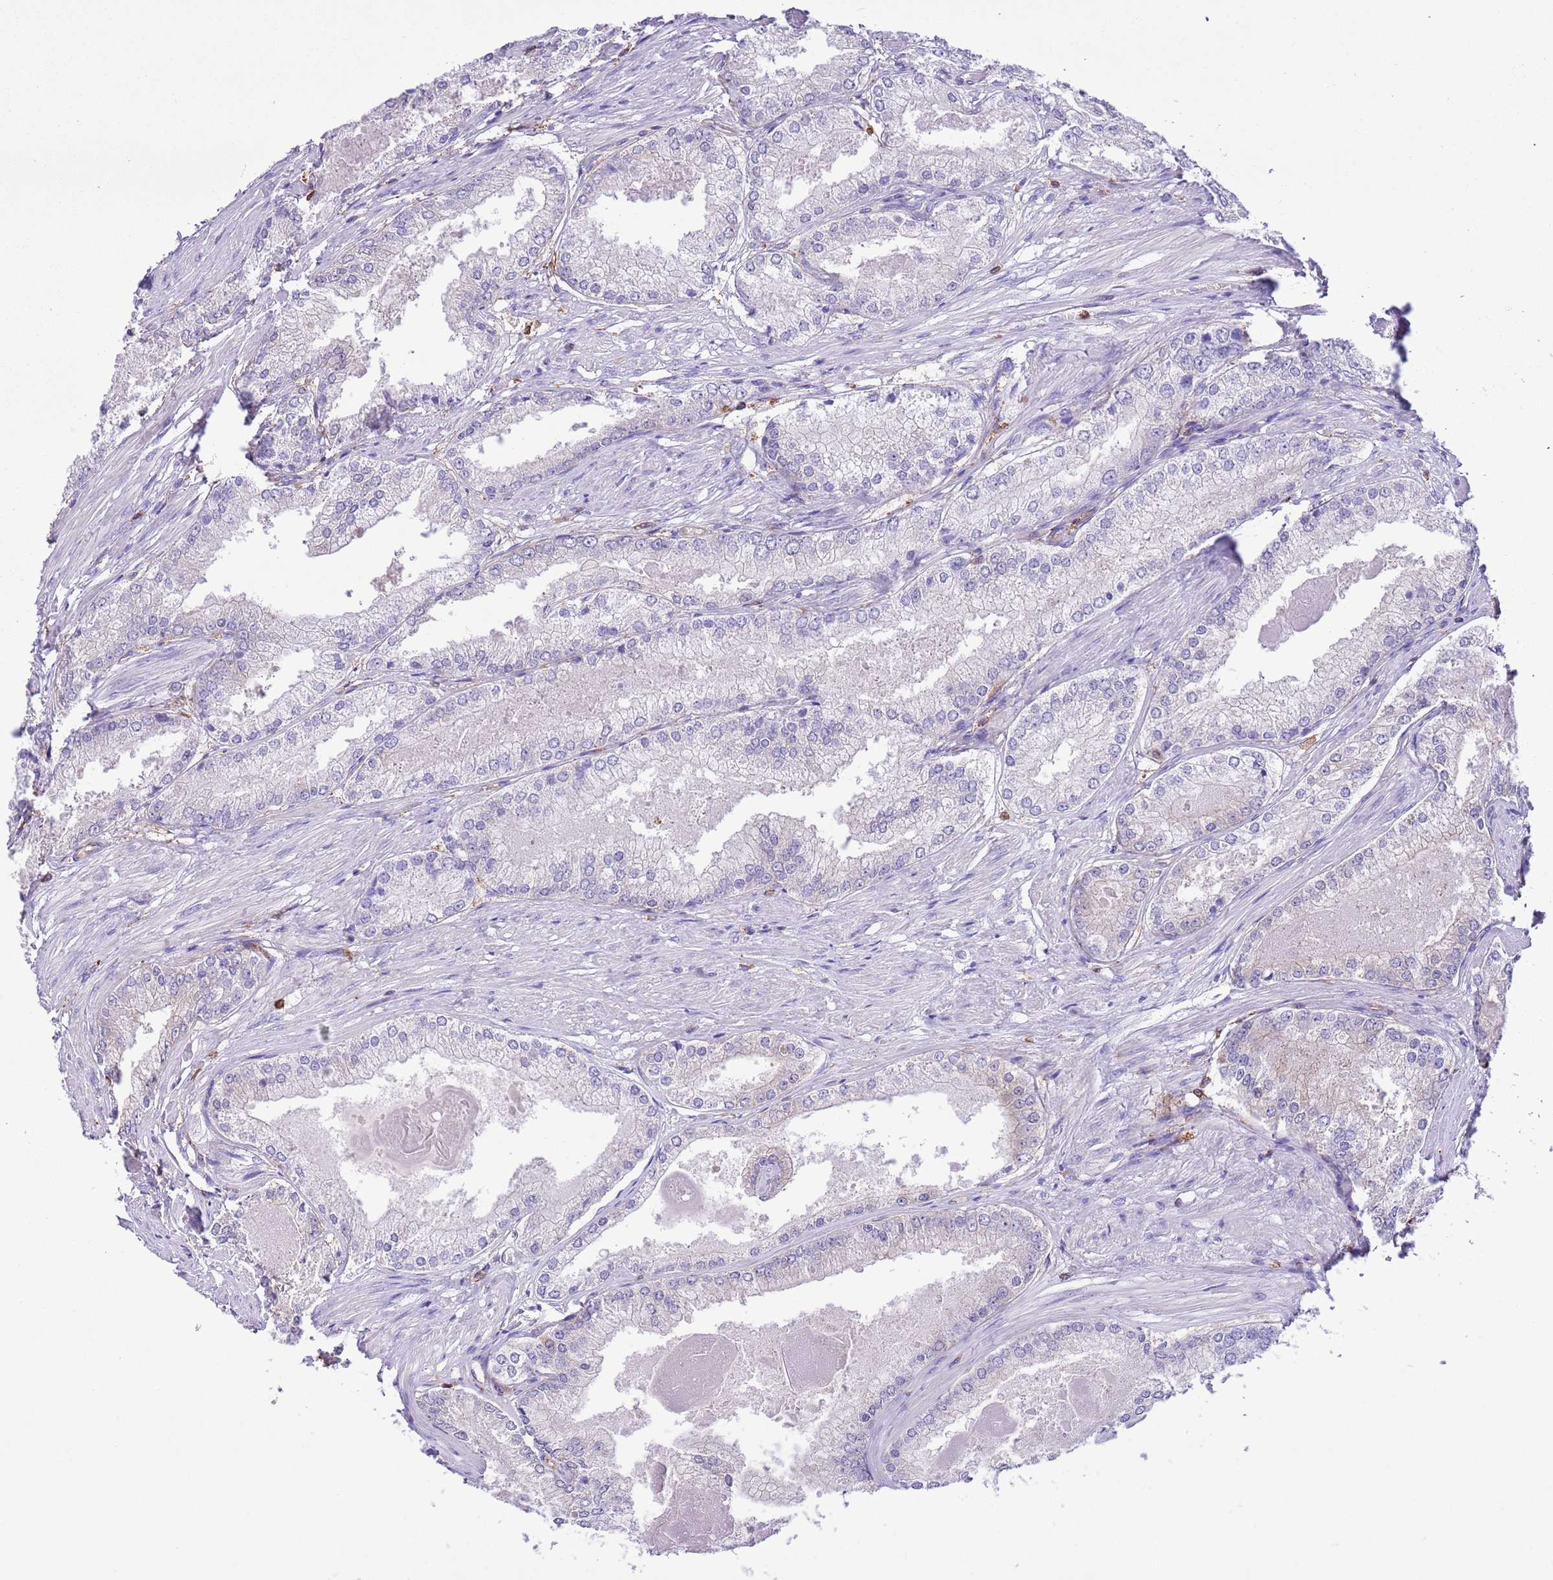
{"staining": {"intensity": "negative", "quantity": "none", "location": "none"}, "tissue": "prostate cancer", "cell_type": "Tumor cells", "image_type": "cancer", "snomed": [{"axis": "morphology", "description": "Adenocarcinoma, Low grade"}, {"axis": "topography", "description": "Prostate"}], "caption": "Immunohistochemistry (IHC) of human prostate cancer exhibits no staining in tumor cells.", "gene": "EFHD2", "patient": {"sex": "male", "age": 68}}